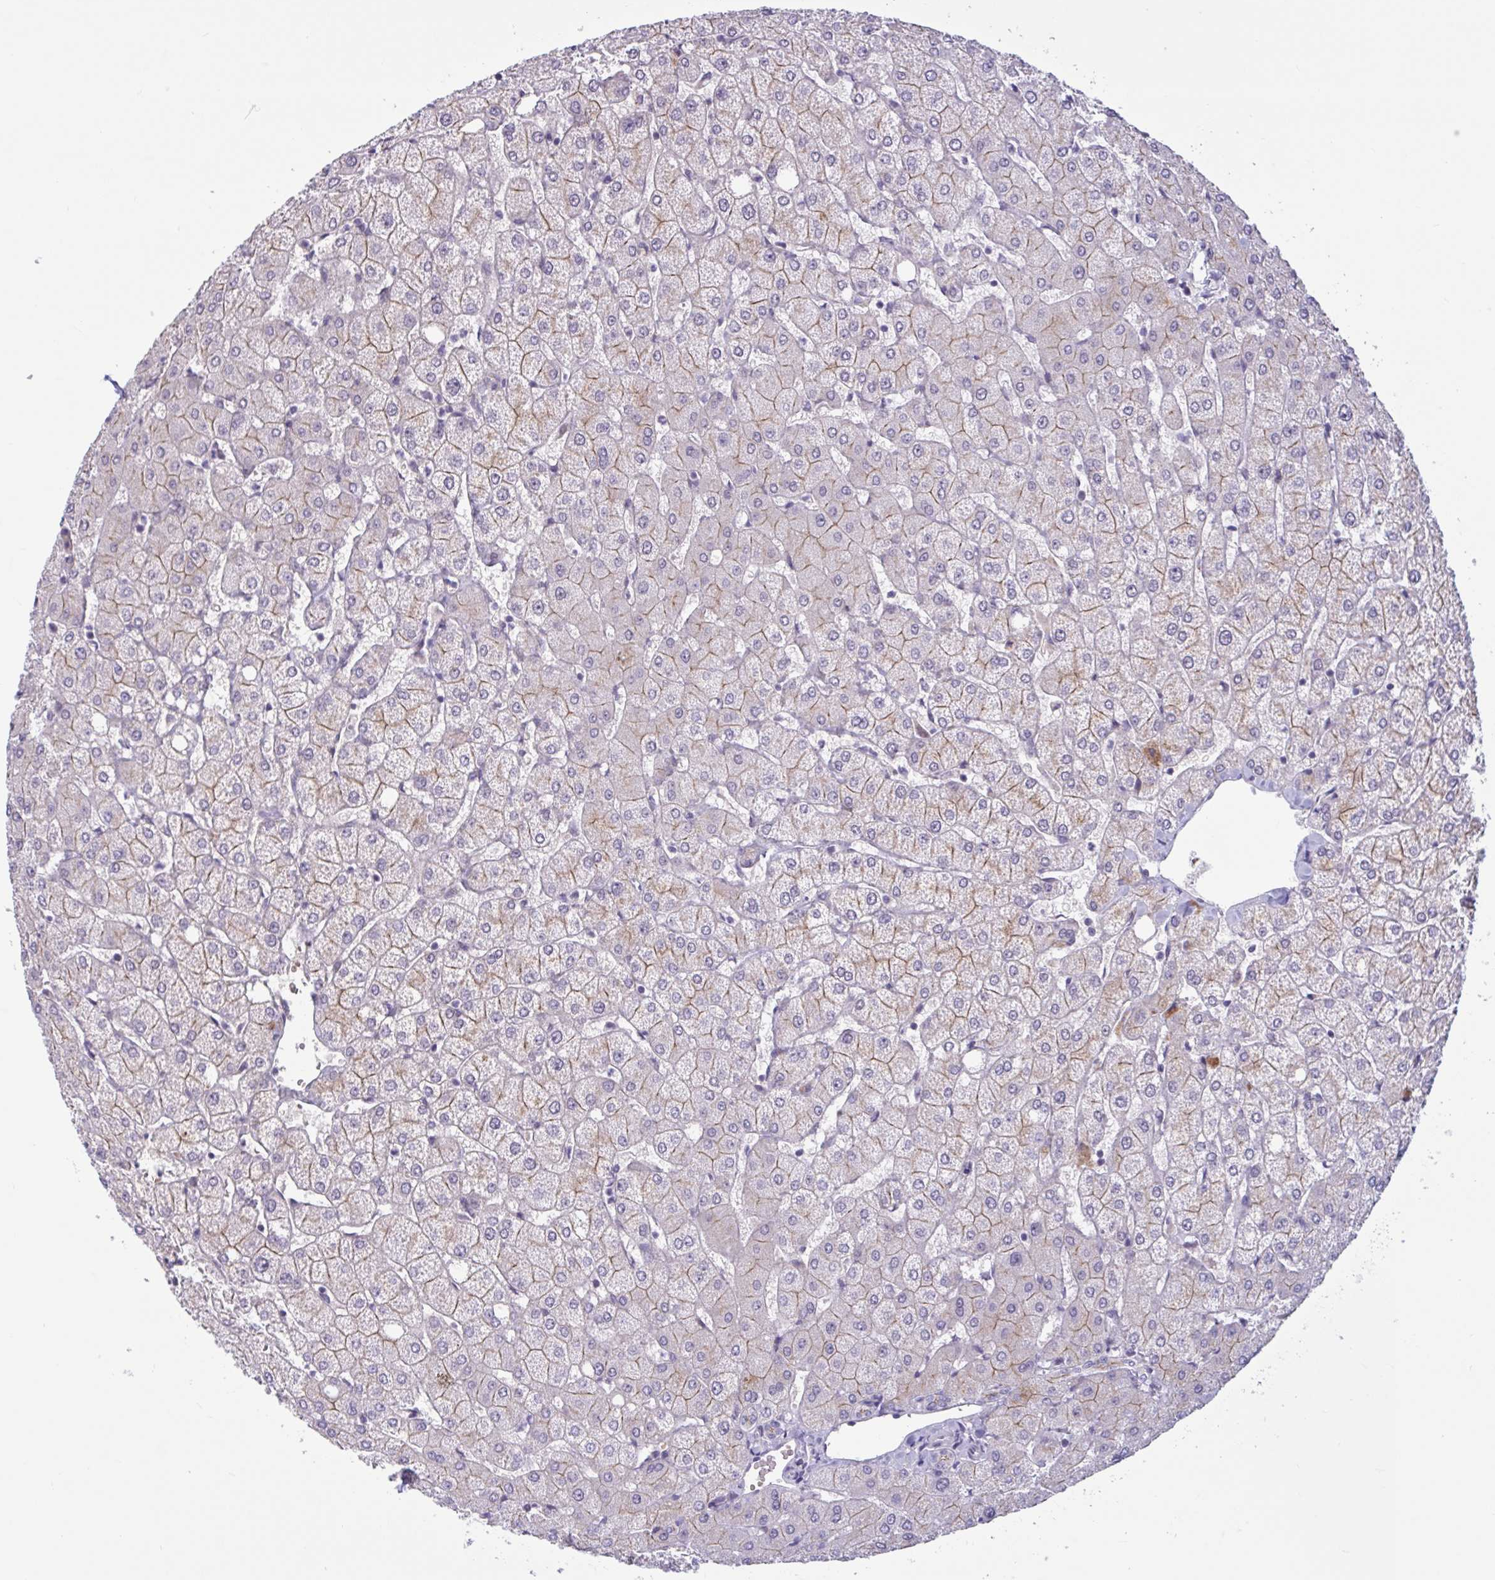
{"staining": {"intensity": "weak", "quantity": "<25%", "location": "cytoplasmic/membranous"}, "tissue": "liver", "cell_type": "Cholangiocytes", "image_type": "normal", "snomed": [{"axis": "morphology", "description": "Normal tissue, NOS"}, {"axis": "topography", "description": "Liver"}], "caption": "The immunohistochemistry (IHC) photomicrograph has no significant expression in cholangiocytes of liver. (IHC, brightfield microscopy, high magnification).", "gene": "CNGB3", "patient": {"sex": "female", "age": 54}}